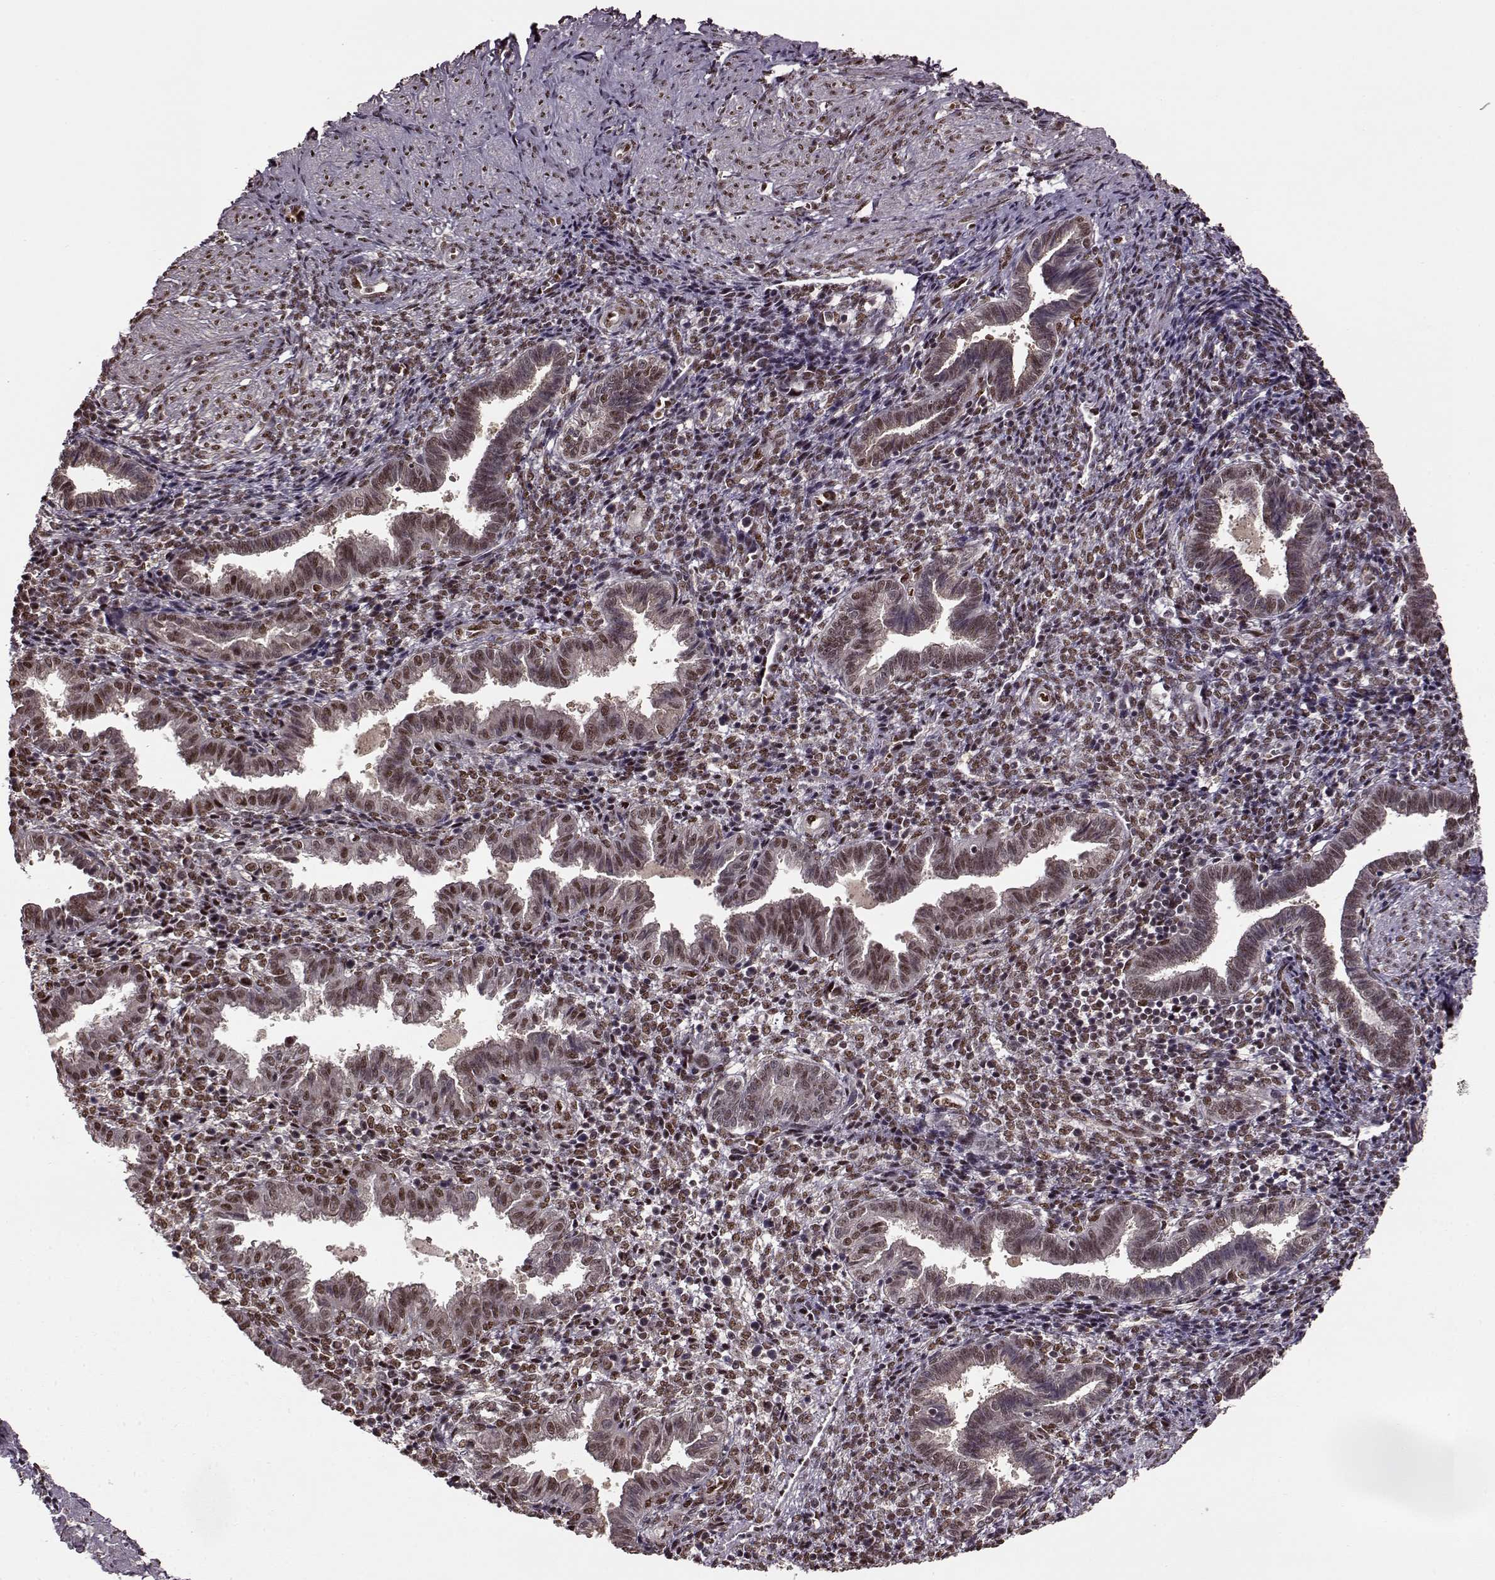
{"staining": {"intensity": "moderate", "quantity": ">75%", "location": "nuclear"}, "tissue": "endometrium", "cell_type": "Cells in endometrial stroma", "image_type": "normal", "snomed": [{"axis": "morphology", "description": "Normal tissue, NOS"}, {"axis": "topography", "description": "Endometrium"}], "caption": "IHC of unremarkable endometrium reveals medium levels of moderate nuclear positivity in about >75% of cells in endometrial stroma. The protein is shown in brown color, while the nuclei are stained blue.", "gene": "FTO", "patient": {"sex": "female", "age": 37}}